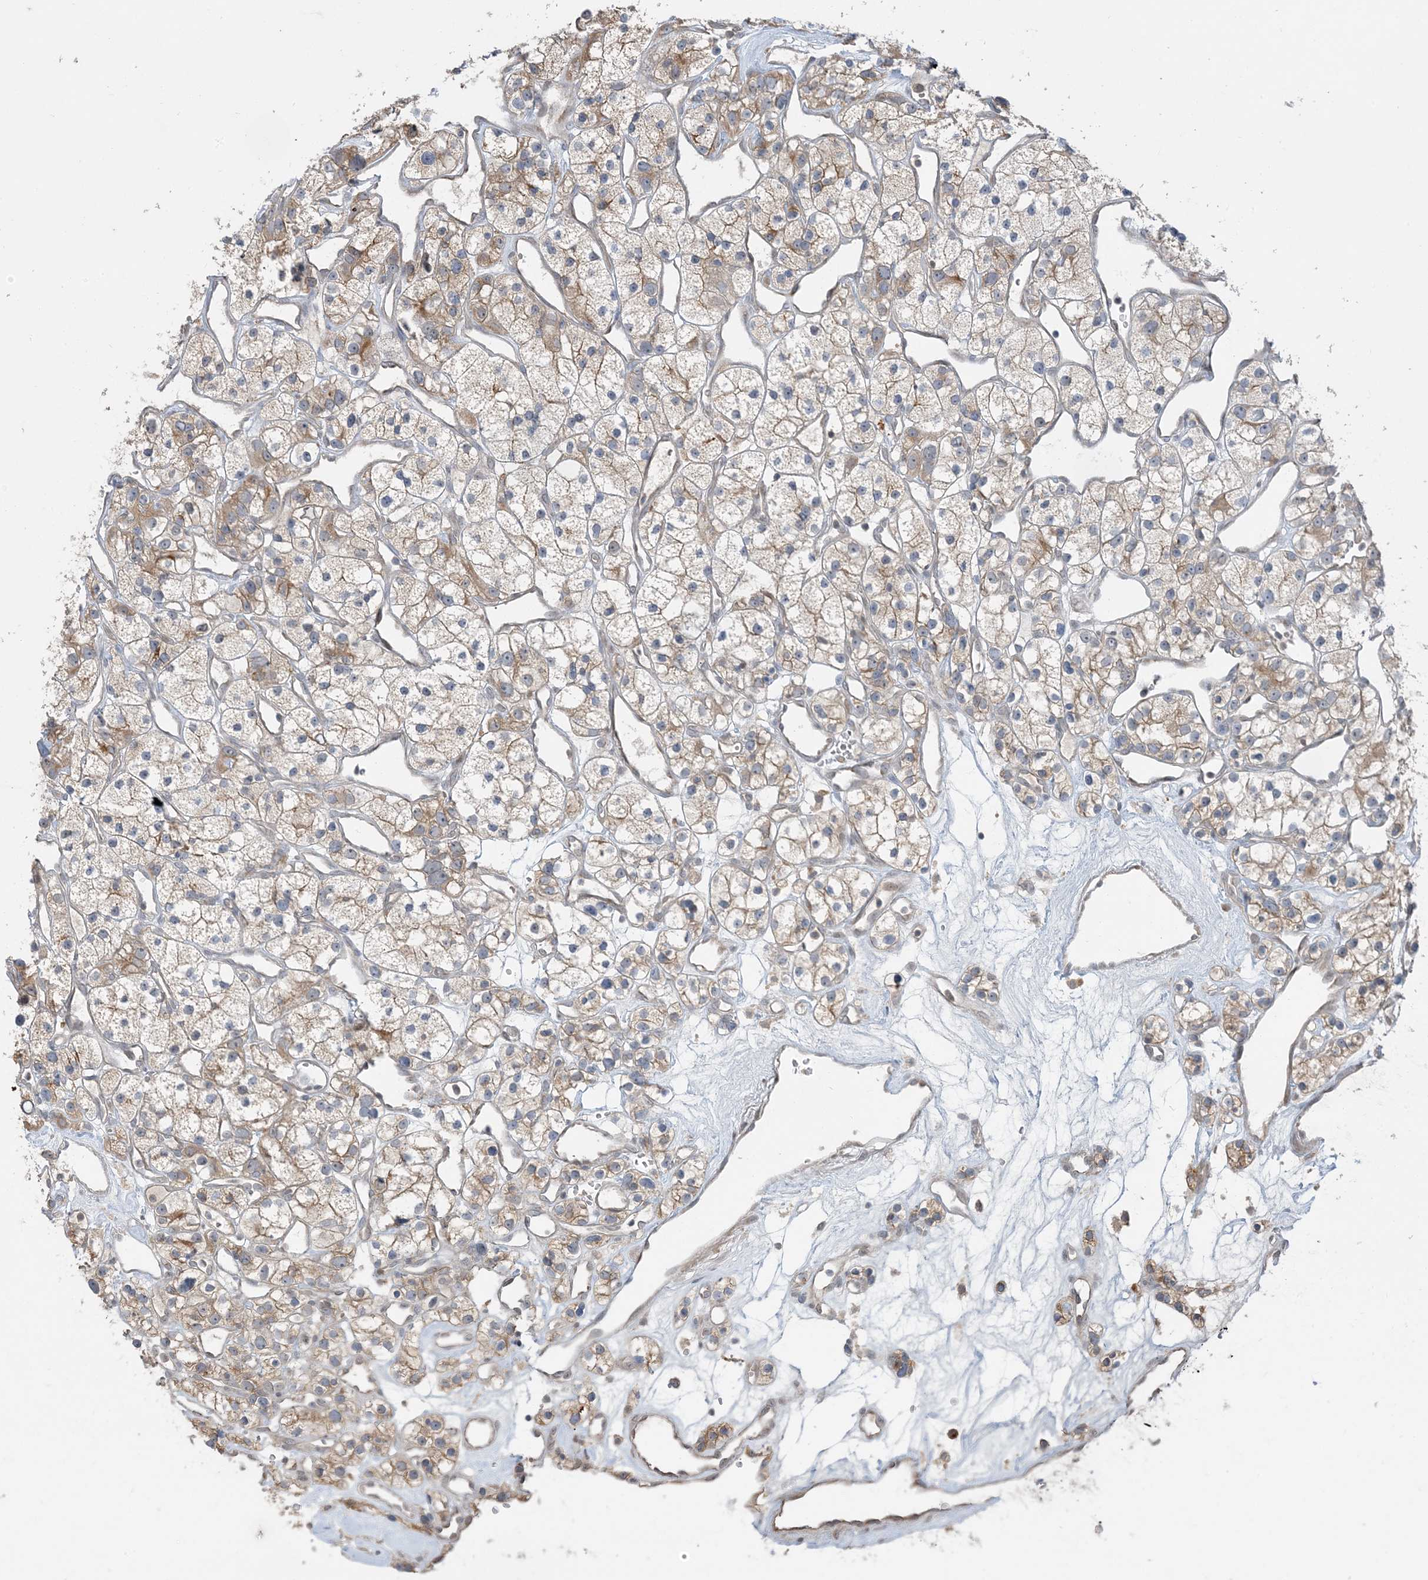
{"staining": {"intensity": "weak", "quantity": ">75%", "location": "cytoplasmic/membranous"}, "tissue": "renal cancer", "cell_type": "Tumor cells", "image_type": "cancer", "snomed": [{"axis": "morphology", "description": "Adenocarcinoma, NOS"}, {"axis": "topography", "description": "Kidney"}], "caption": "Adenocarcinoma (renal) stained with a protein marker shows weak staining in tumor cells.", "gene": "PRRT3", "patient": {"sex": "female", "age": 57}}